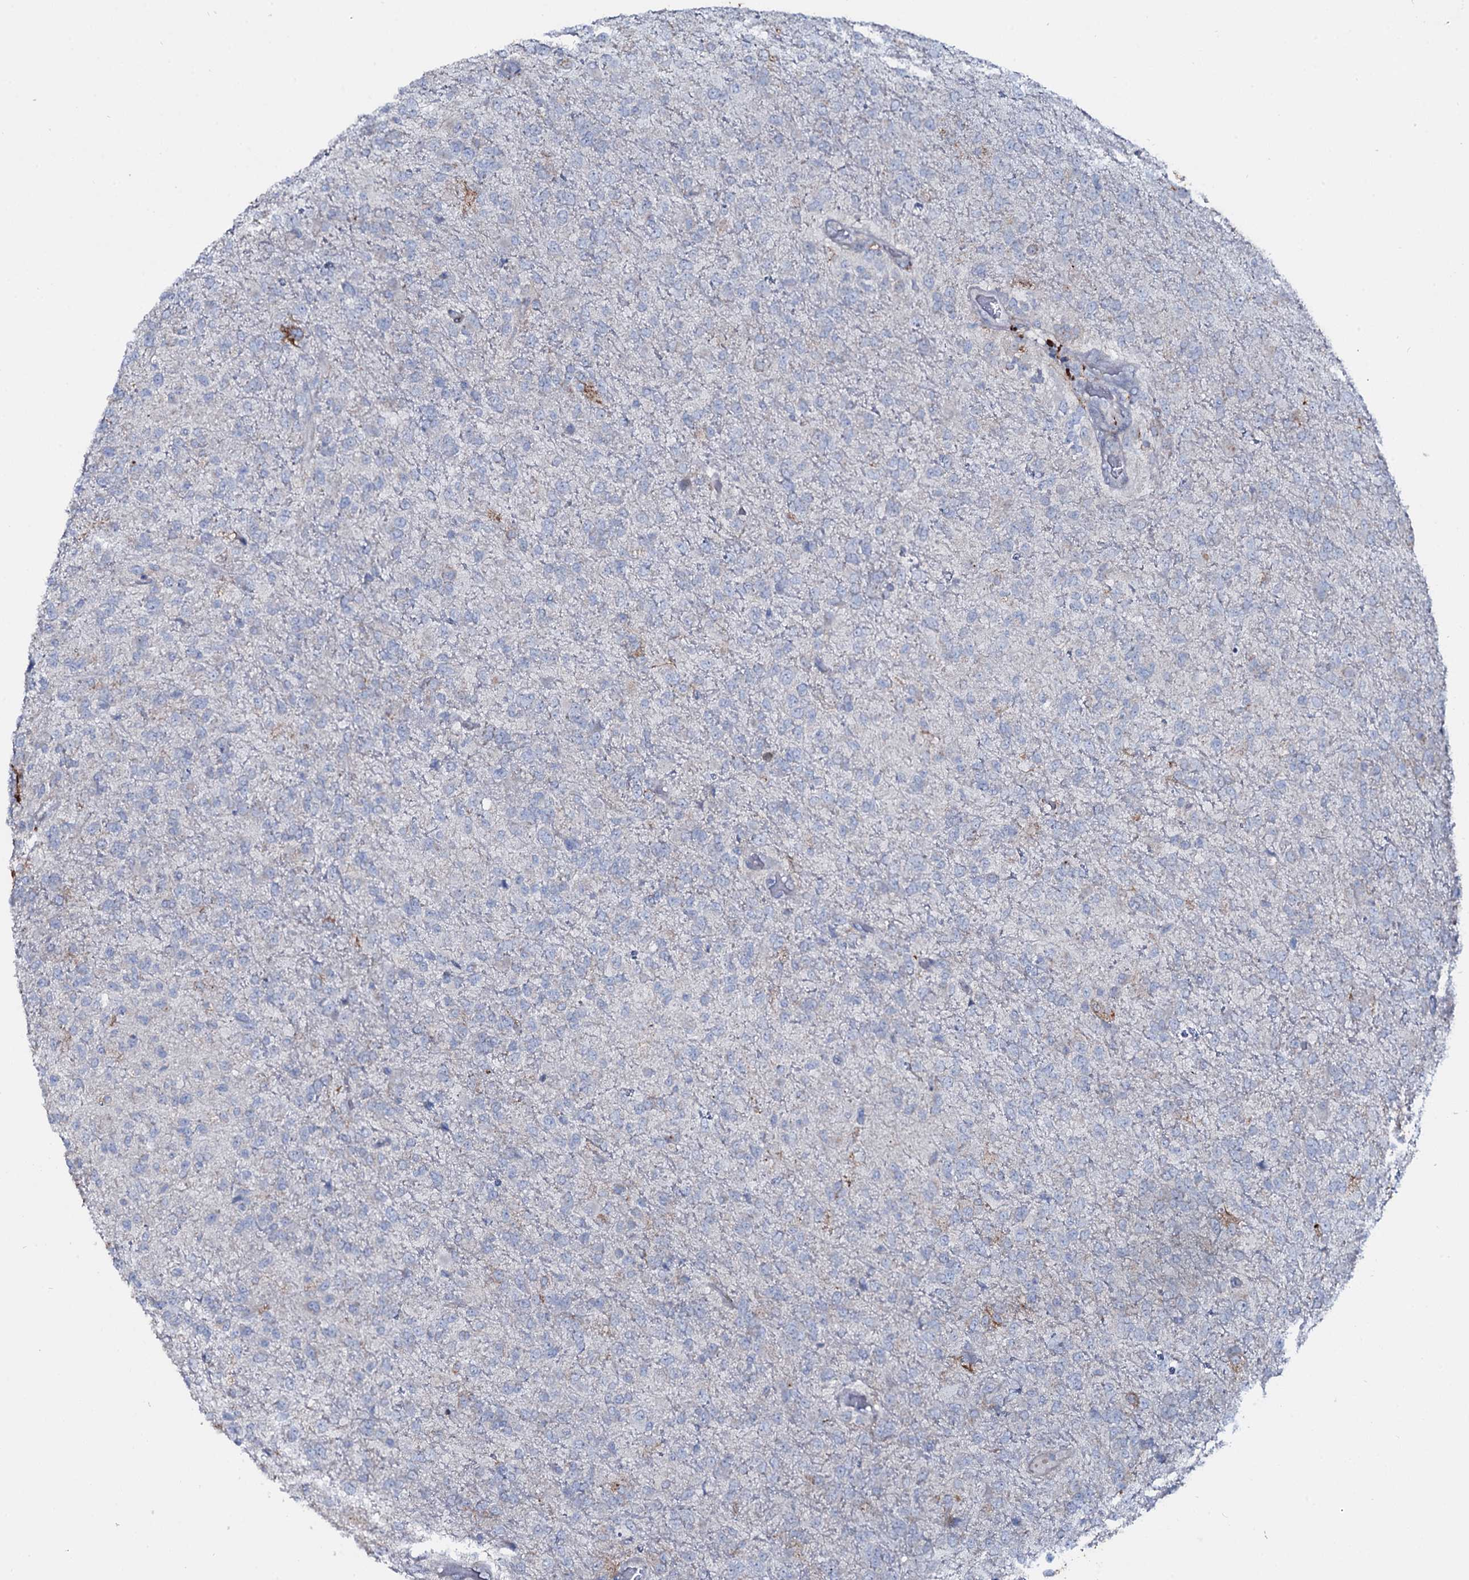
{"staining": {"intensity": "negative", "quantity": "none", "location": "none"}, "tissue": "glioma", "cell_type": "Tumor cells", "image_type": "cancer", "snomed": [{"axis": "morphology", "description": "Glioma, malignant, High grade"}, {"axis": "topography", "description": "Brain"}], "caption": "A high-resolution micrograph shows IHC staining of high-grade glioma (malignant), which shows no significant positivity in tumor cells.", "gene": "OSBPL2", "patient": {"sex": "female", "age": 74}}